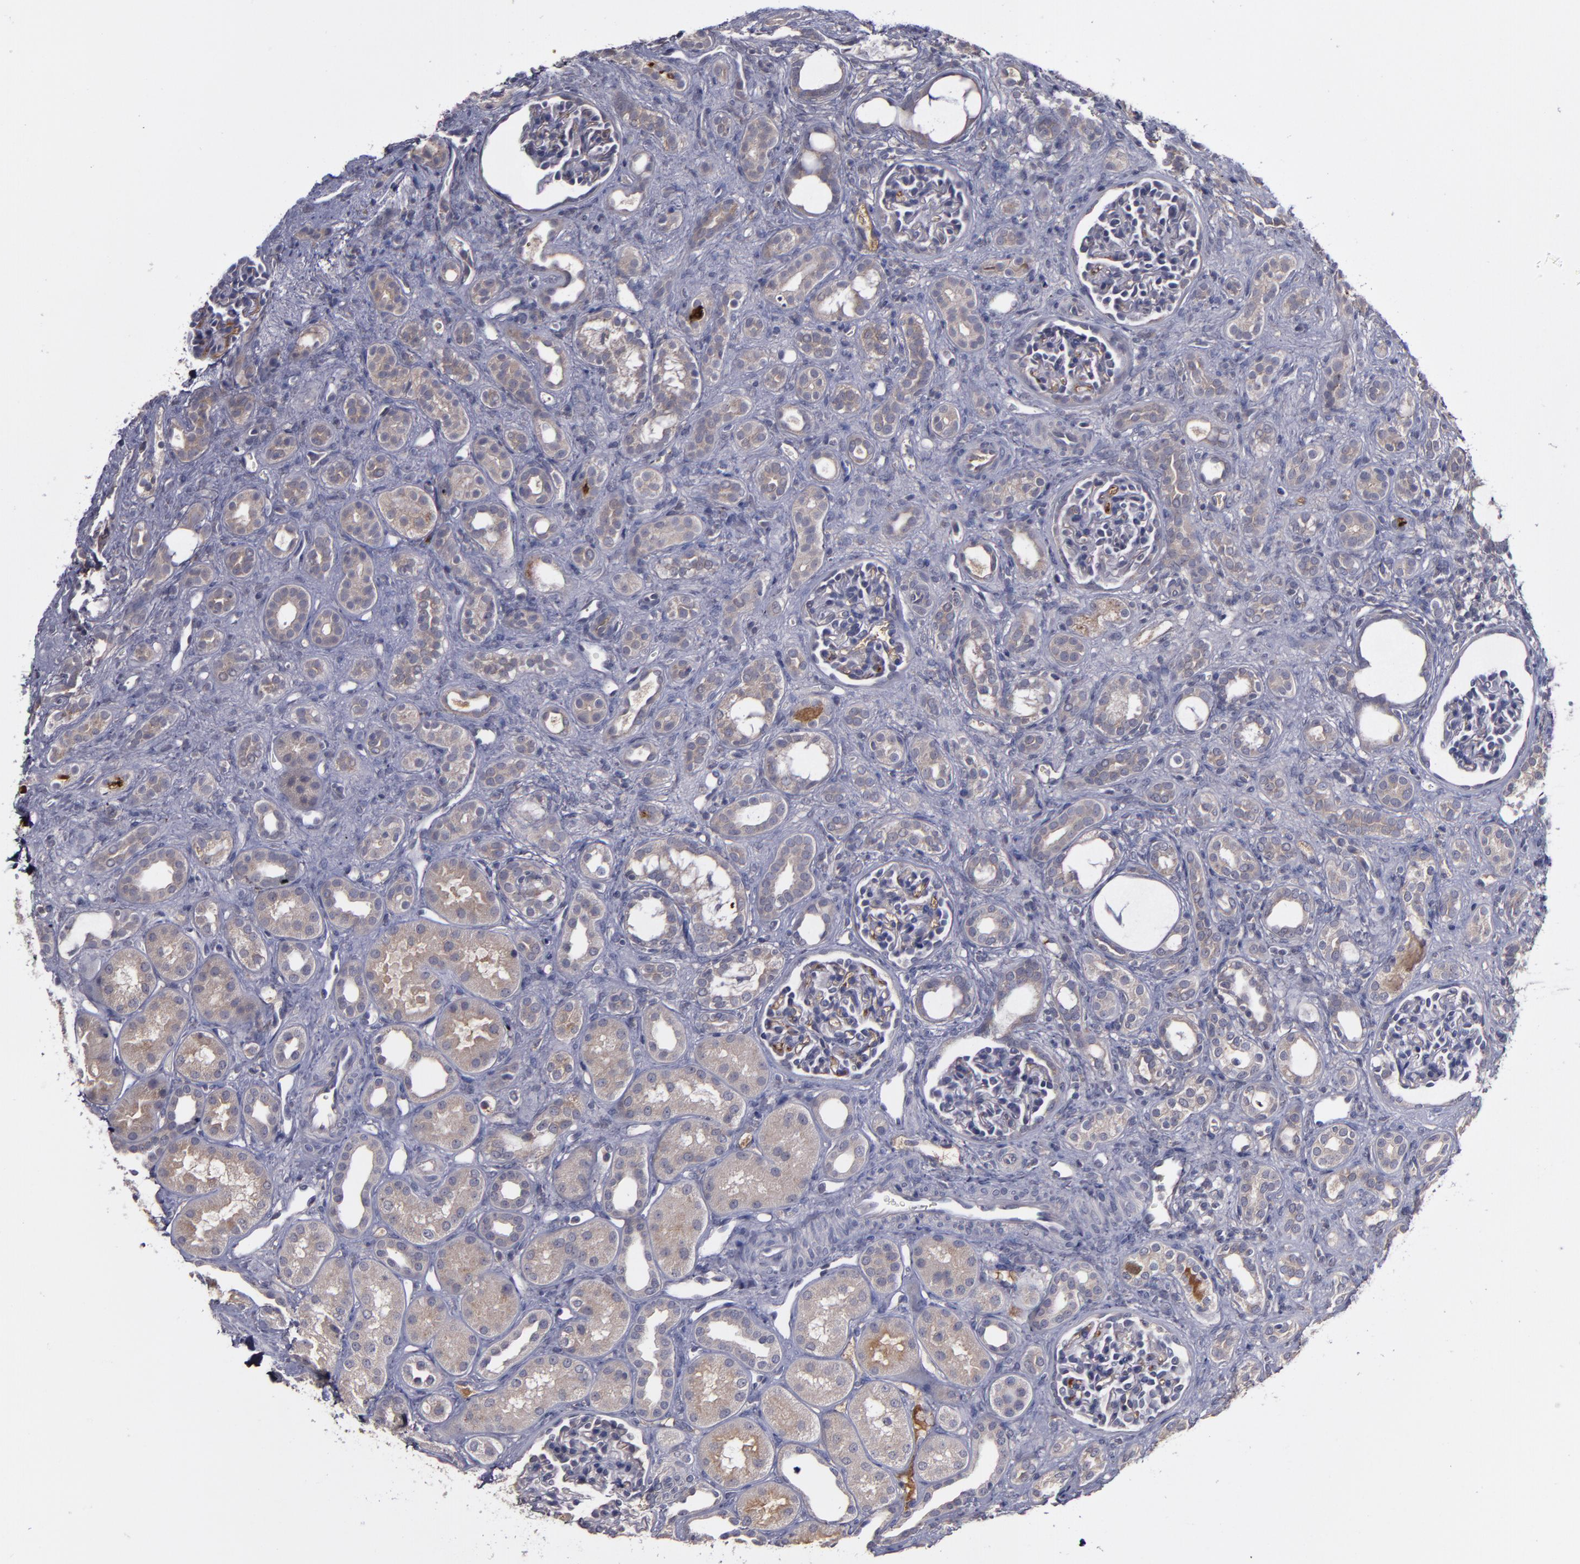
{"staining": {"intensity": "negative", "quantity": "none", "location": "none"}, "tissue": "kidney", "cell_type": "Cells in glomeruli", "image_type": "normal", "snomed": [{"axis": "morphology", "description": "Normal tissue, NOS"}, {"axis": "topography", "description": "Kidney"}], "caption": "A high-resolution micrograph shows IHC staining of benign kidney, which shows no significant positivity in cells in glomeruli.", "gene": "MMP11", "patient": {"sex": "male", "age": 7}}